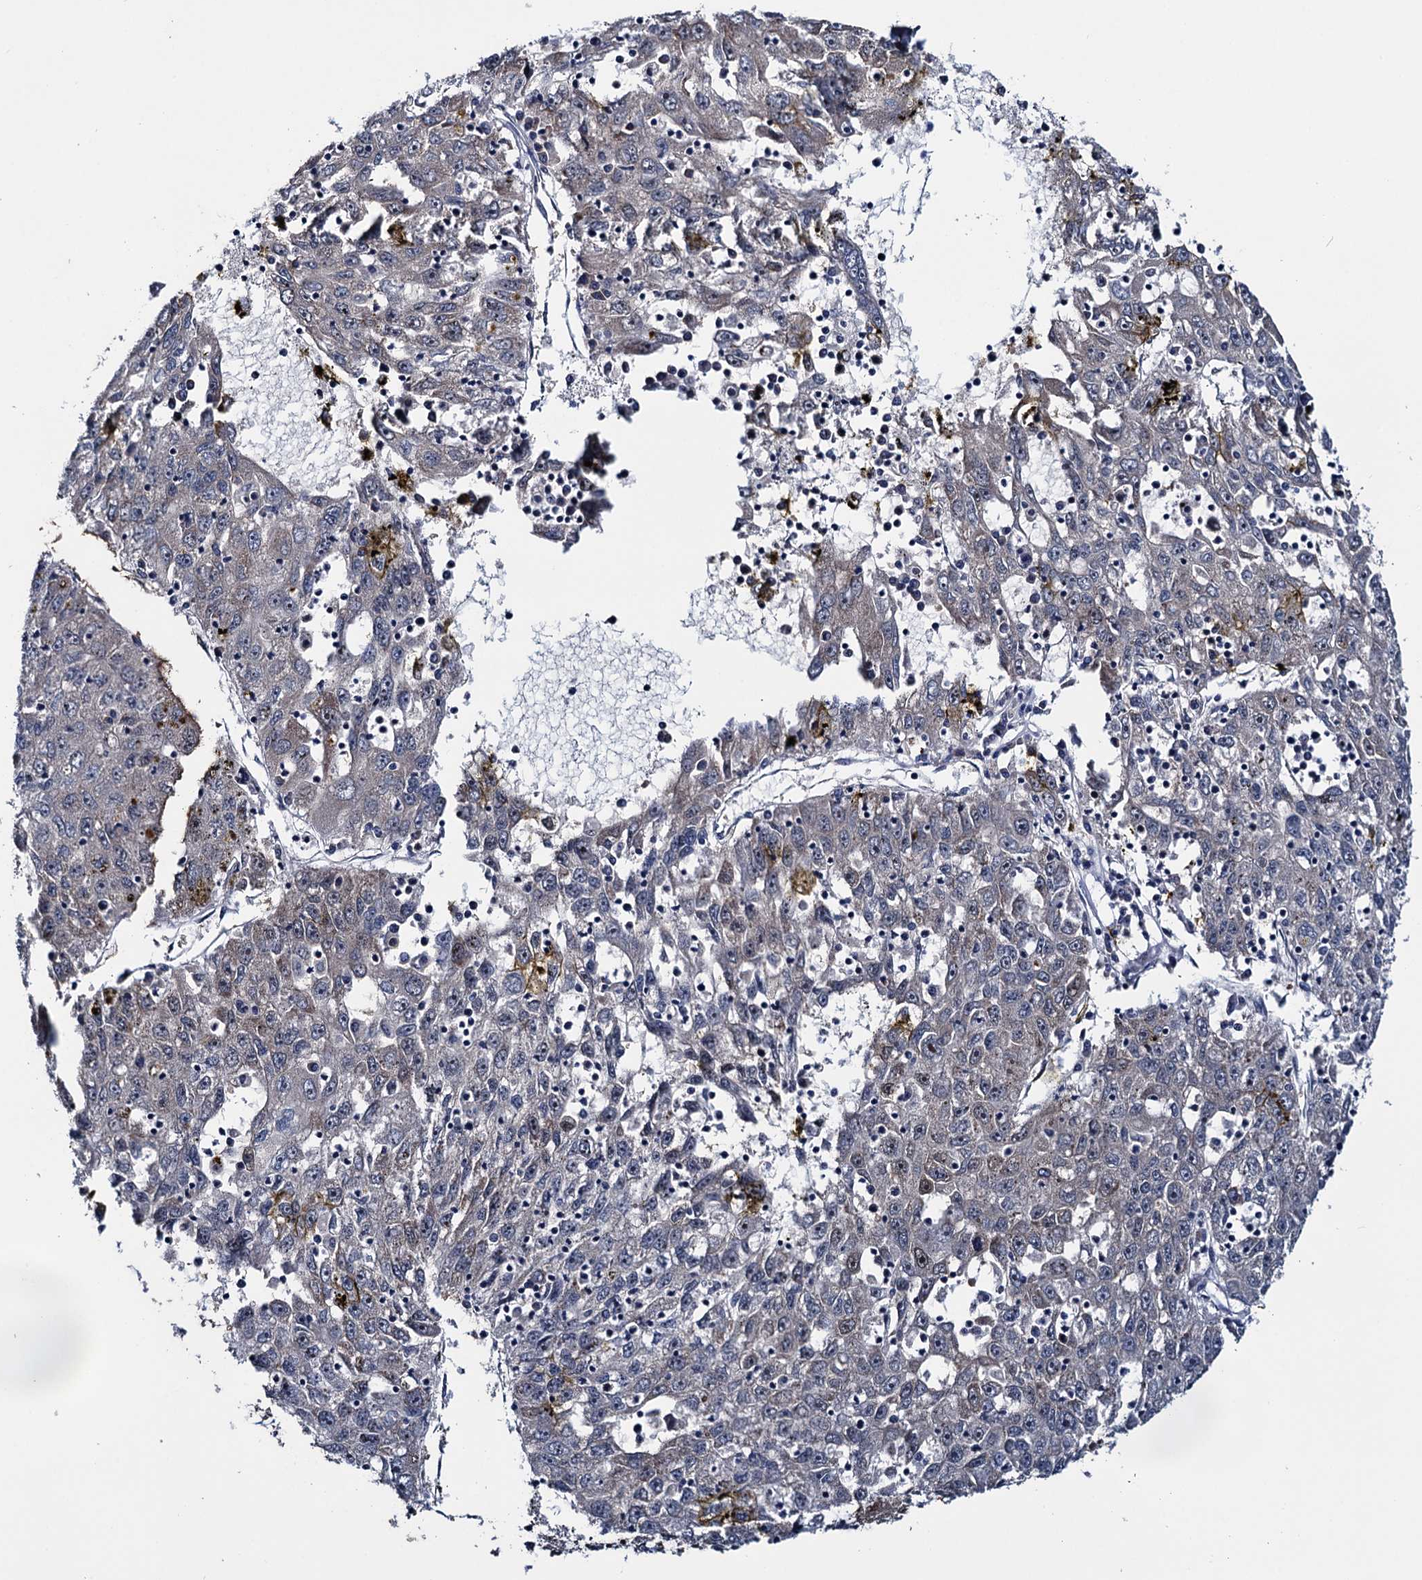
{"staining": {"intensity": "negative", "quantity": "none", "location": "none"}, "tissue": "liver cancer", "cell_type": "Tumor cells", "image_type": "cancer", "snomed": [{"axis": "morphology", "description": "Carcinoma, Hepatocellular, NOS"}, {"axis": "topography", "description": "Liver"}], "caption": "A histopathology image of hepatocellular carcinoma (liver) stained for a protein reveals no brown staining in tumor cells.", "gene": "EYA4", "patient": {"sex": "male", "age": 49}}